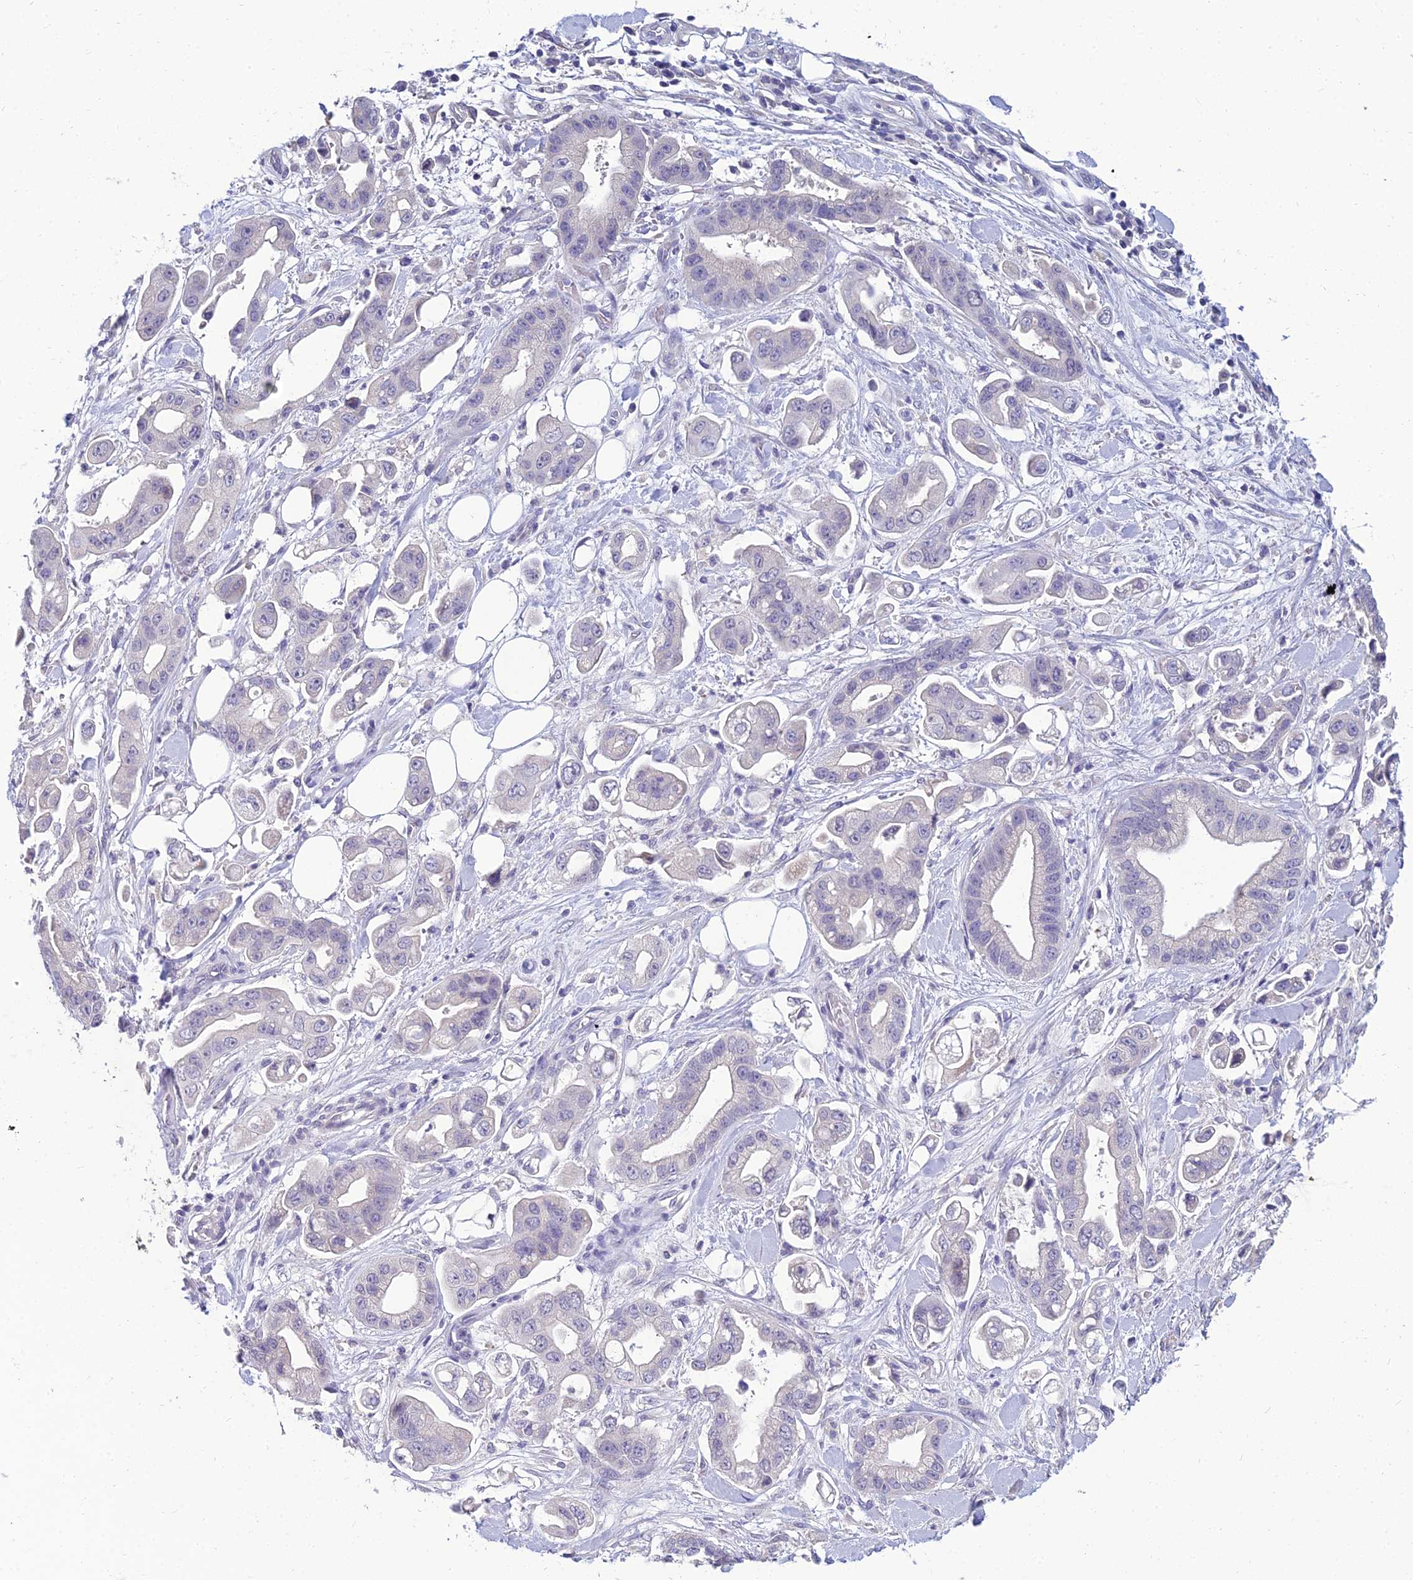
{"staining": {"intensity": "negative", "quantity": "none", "location": "none"}, "tissue": "stomach cancer", "cell_type": "Tumor cells", "image_type": "cancer", "snomed": [{"axis": "morphology", "description": "Adenocarcinoma, NOS"}, {"axis": "topography", "description": "Stomach"}], "caption": "This is an immunohistochemistry (IHC) photomicrograph of adenocarcinoma (stomach). There is no expression in tumor cells.", "gene": "NPY", "patient": {"sex": "male", "age": 62}}